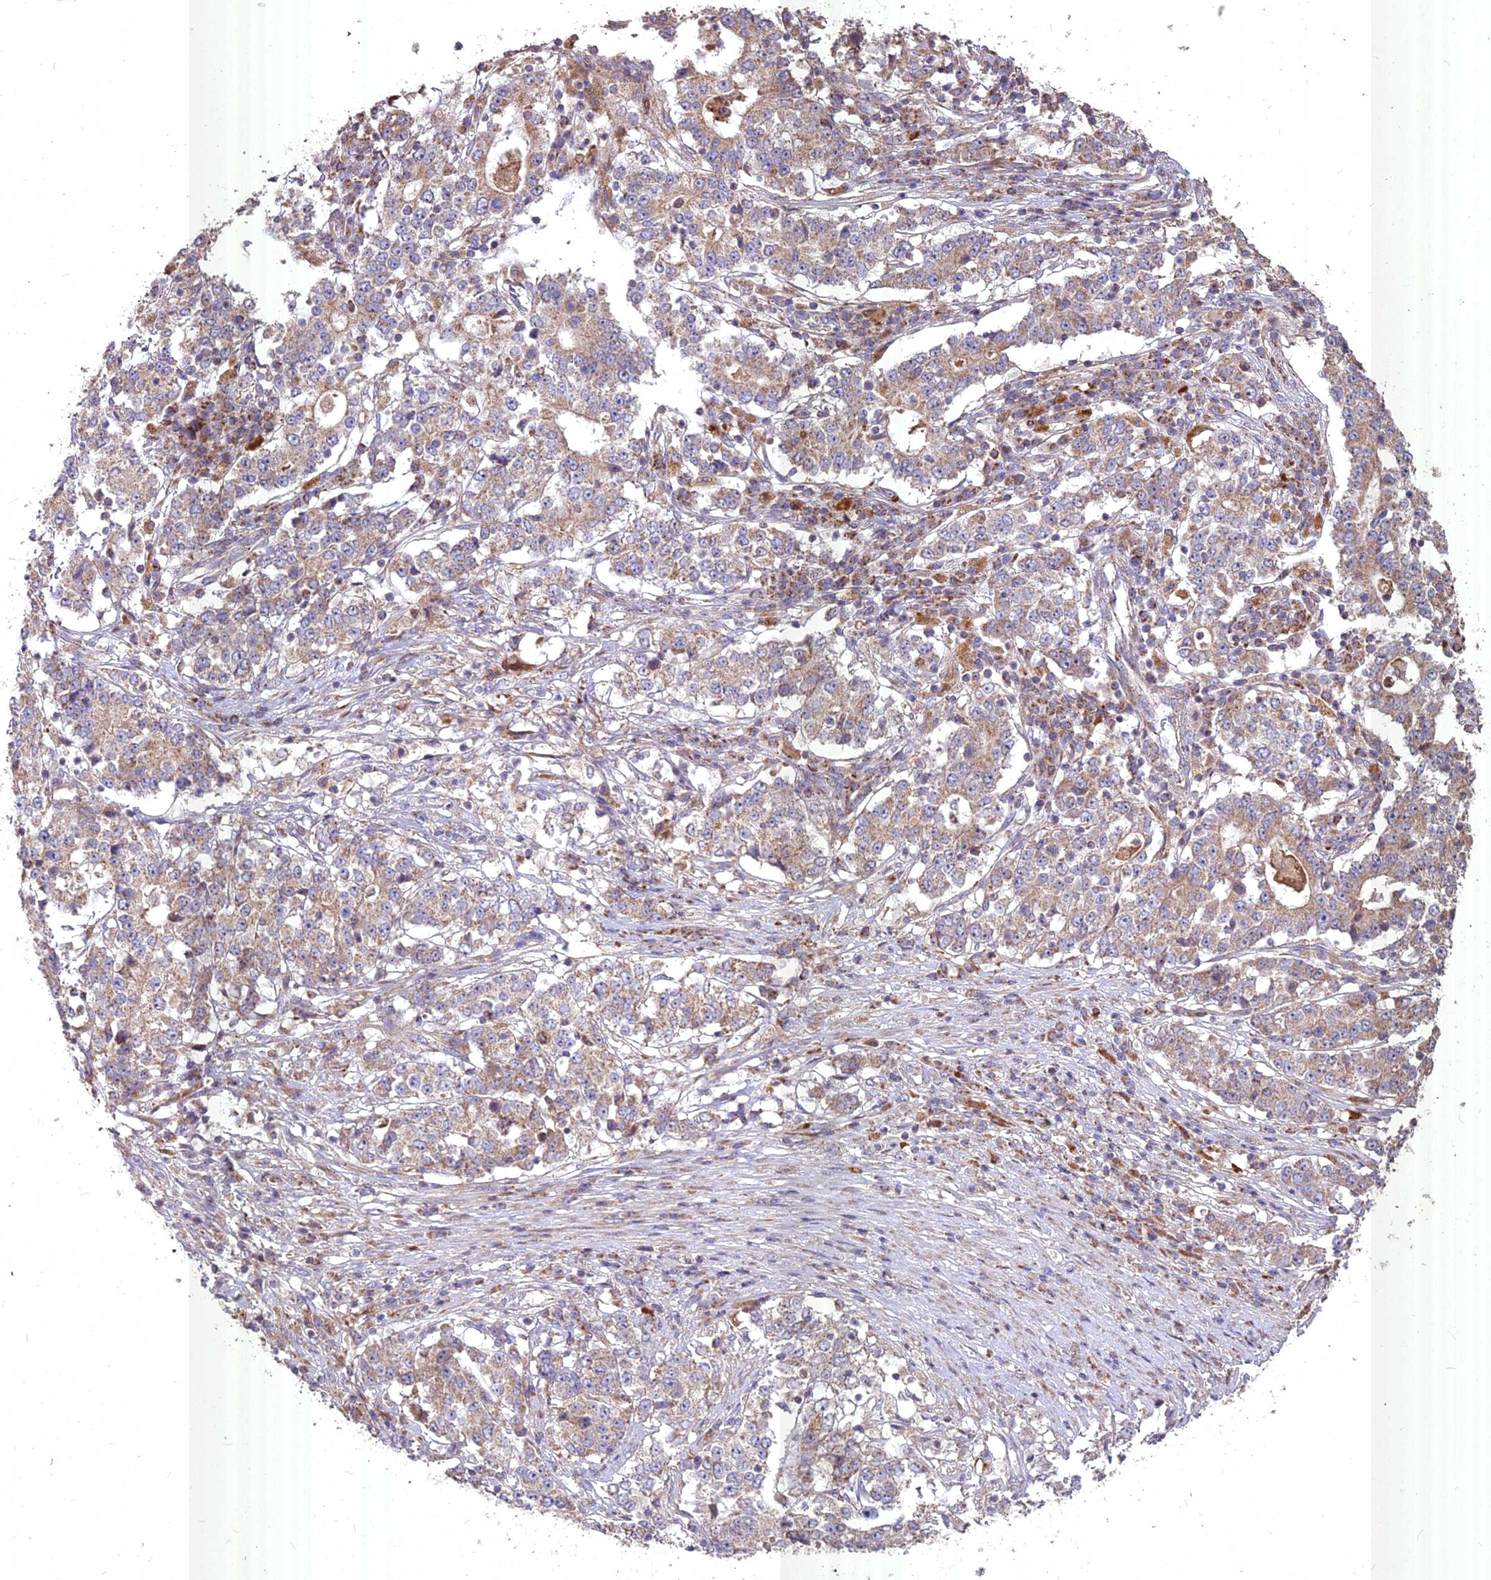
{"staining": {"intensity": "weak", "quantity": ">75%", "location": "cytoplasmic/membranous"}, "tissue": "stomach cancer", "cell_type": "Tumor cells", "image_type": "cancer", "snomed": [{"axis": "morphology", "description": "Adenocarcinoma, NOS"}, {"axis": "topography", "description": "Stomach"}], "caption": "IHC of human stomach adenocarcinoma displays low levels of weak cytoplasmic/membranous expression in about >75% of tumor cells.", "gene": "COX11", "patient": {"sex": "male", "age": 59}}